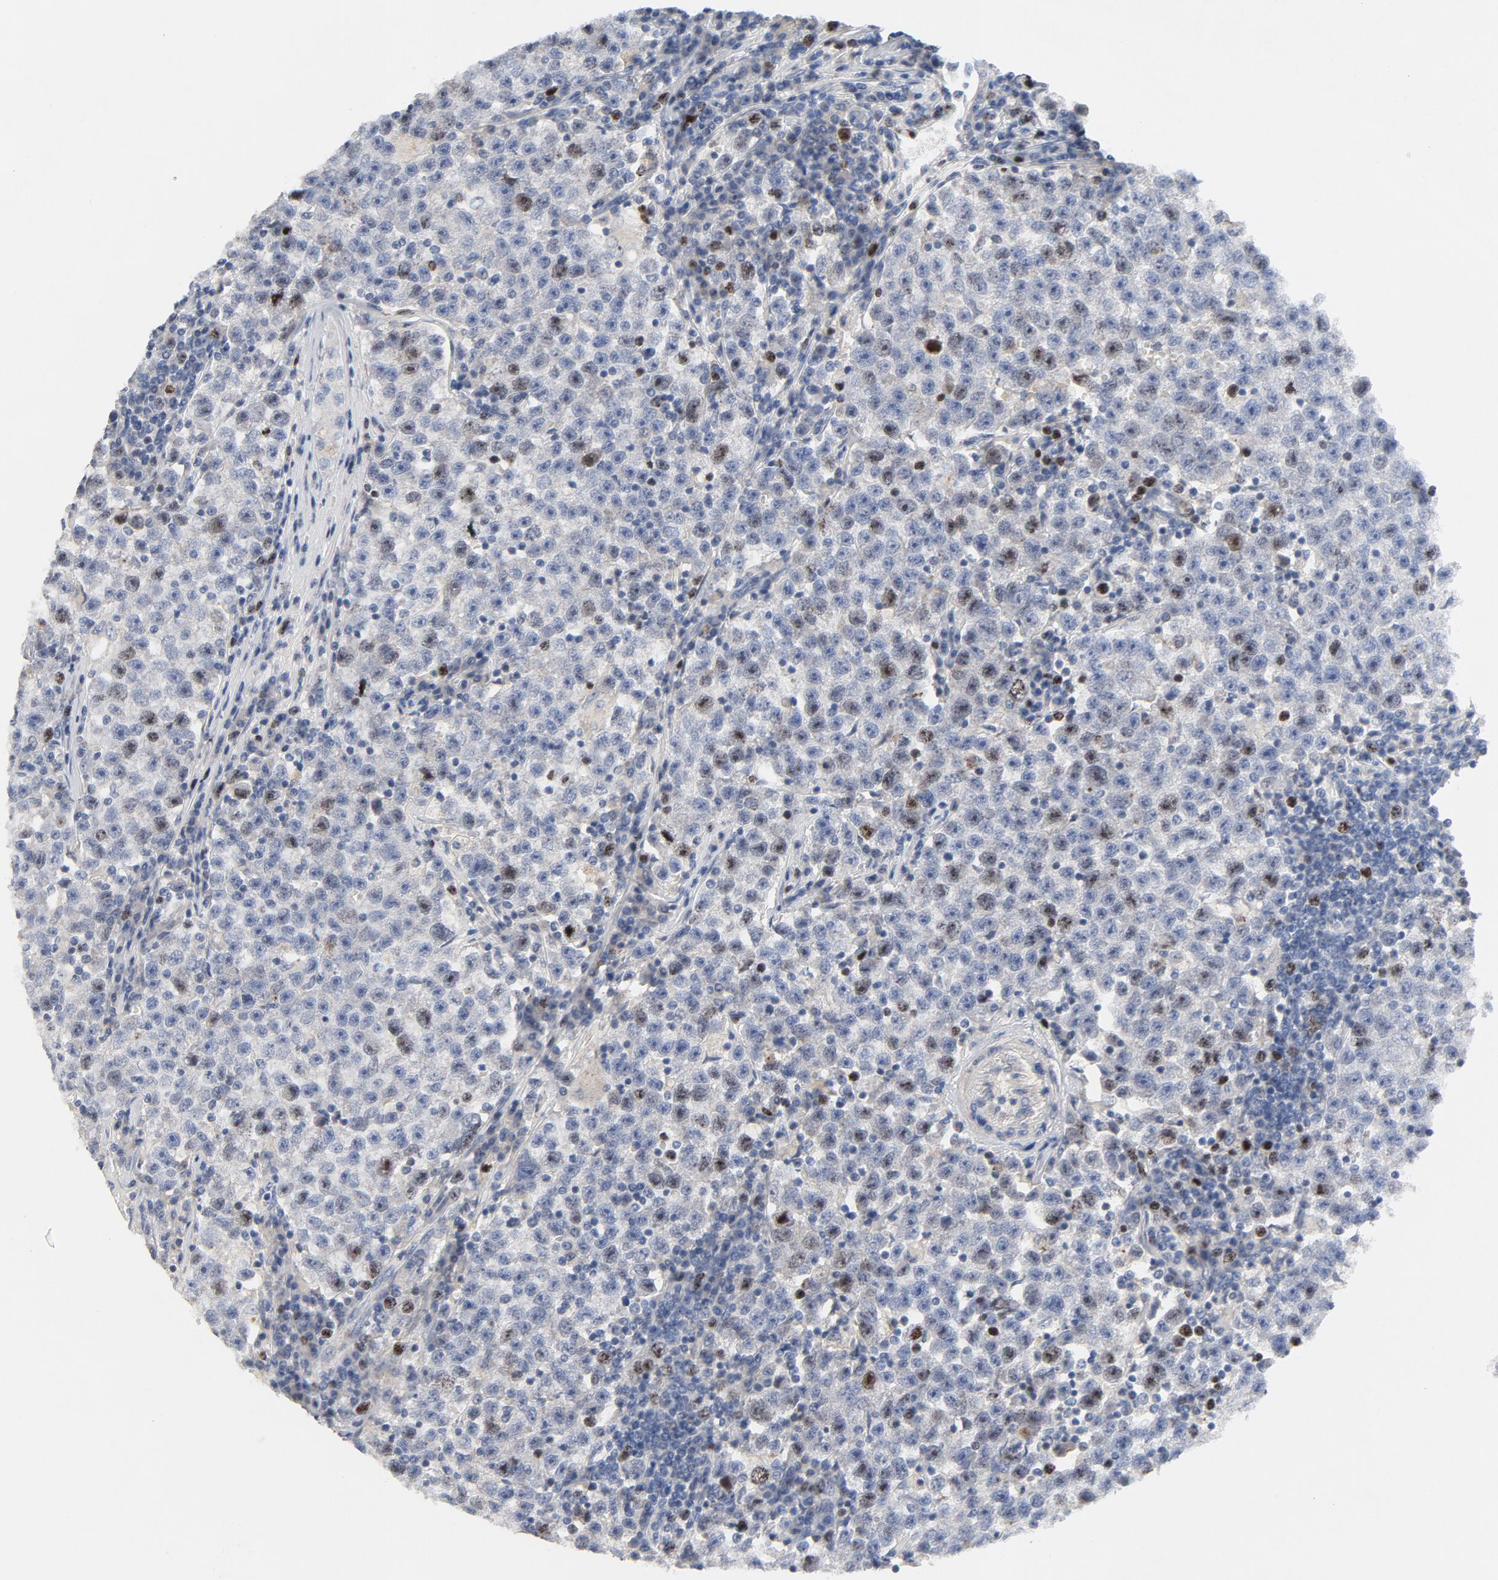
{"staining": {"intensity": "moderate", "quantity": "<25%", "location": "nuclear"}, "tissue": "testis cancer", "cell_type": "Tumor cells", "image_type": "cancer", "snomed": [{"axis": "morphology", "description": "Seminoma, NOS"}, {"axis": "topography", "description": "Testis"}], "caption": "DAB (3,3'-diaminobenzidine) immunohistochemical staining of testis cancer (seminoma) exhibits moderate nuclear protein positivity in about <25% of tumor cells.", "gene": "BIRC5", "patient": {"sex": "male", "age": 22}}